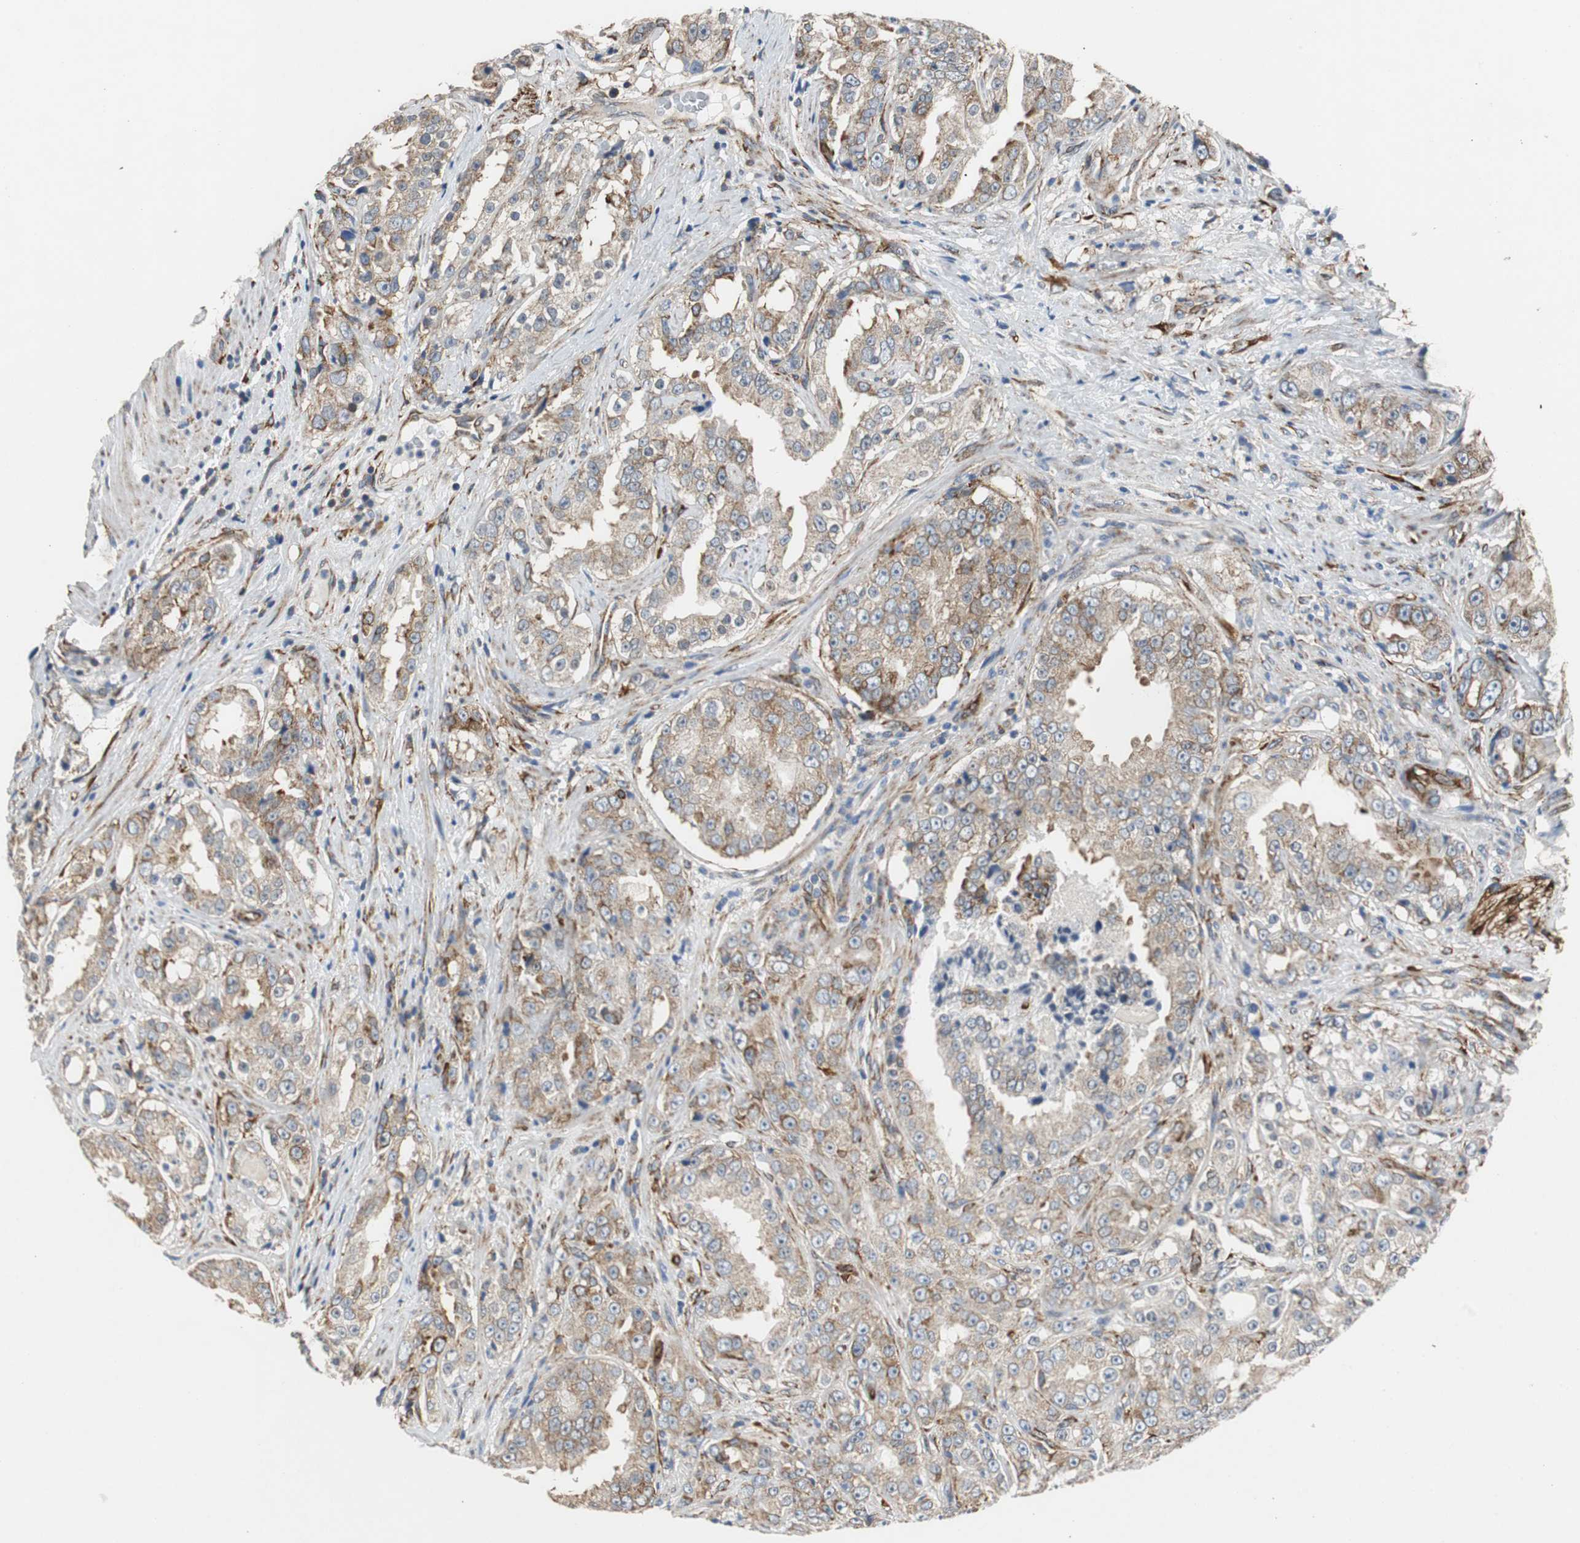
{"staining": {"intensity": "weak", "quantity": ">75%", "location": "cytoplasmic/membranous"}, "tissue": "prostate cancer", "cell_type": "Tumor cells", "image_type": "cancer", "snomed": [{"axis": "morphology", "description": "Adenocarcinoma, High grade"}, {"axis": "topography", "description": "Prostate"}], "caption": "The histopathology image exhibits immunohistochemical staining of prostate cancer. There is weak cytoplasmic/membranous staining is seen in about >75% of tumor cells.", "gene": "ISCU", "patient": {"sex": "male", "age": 73}}